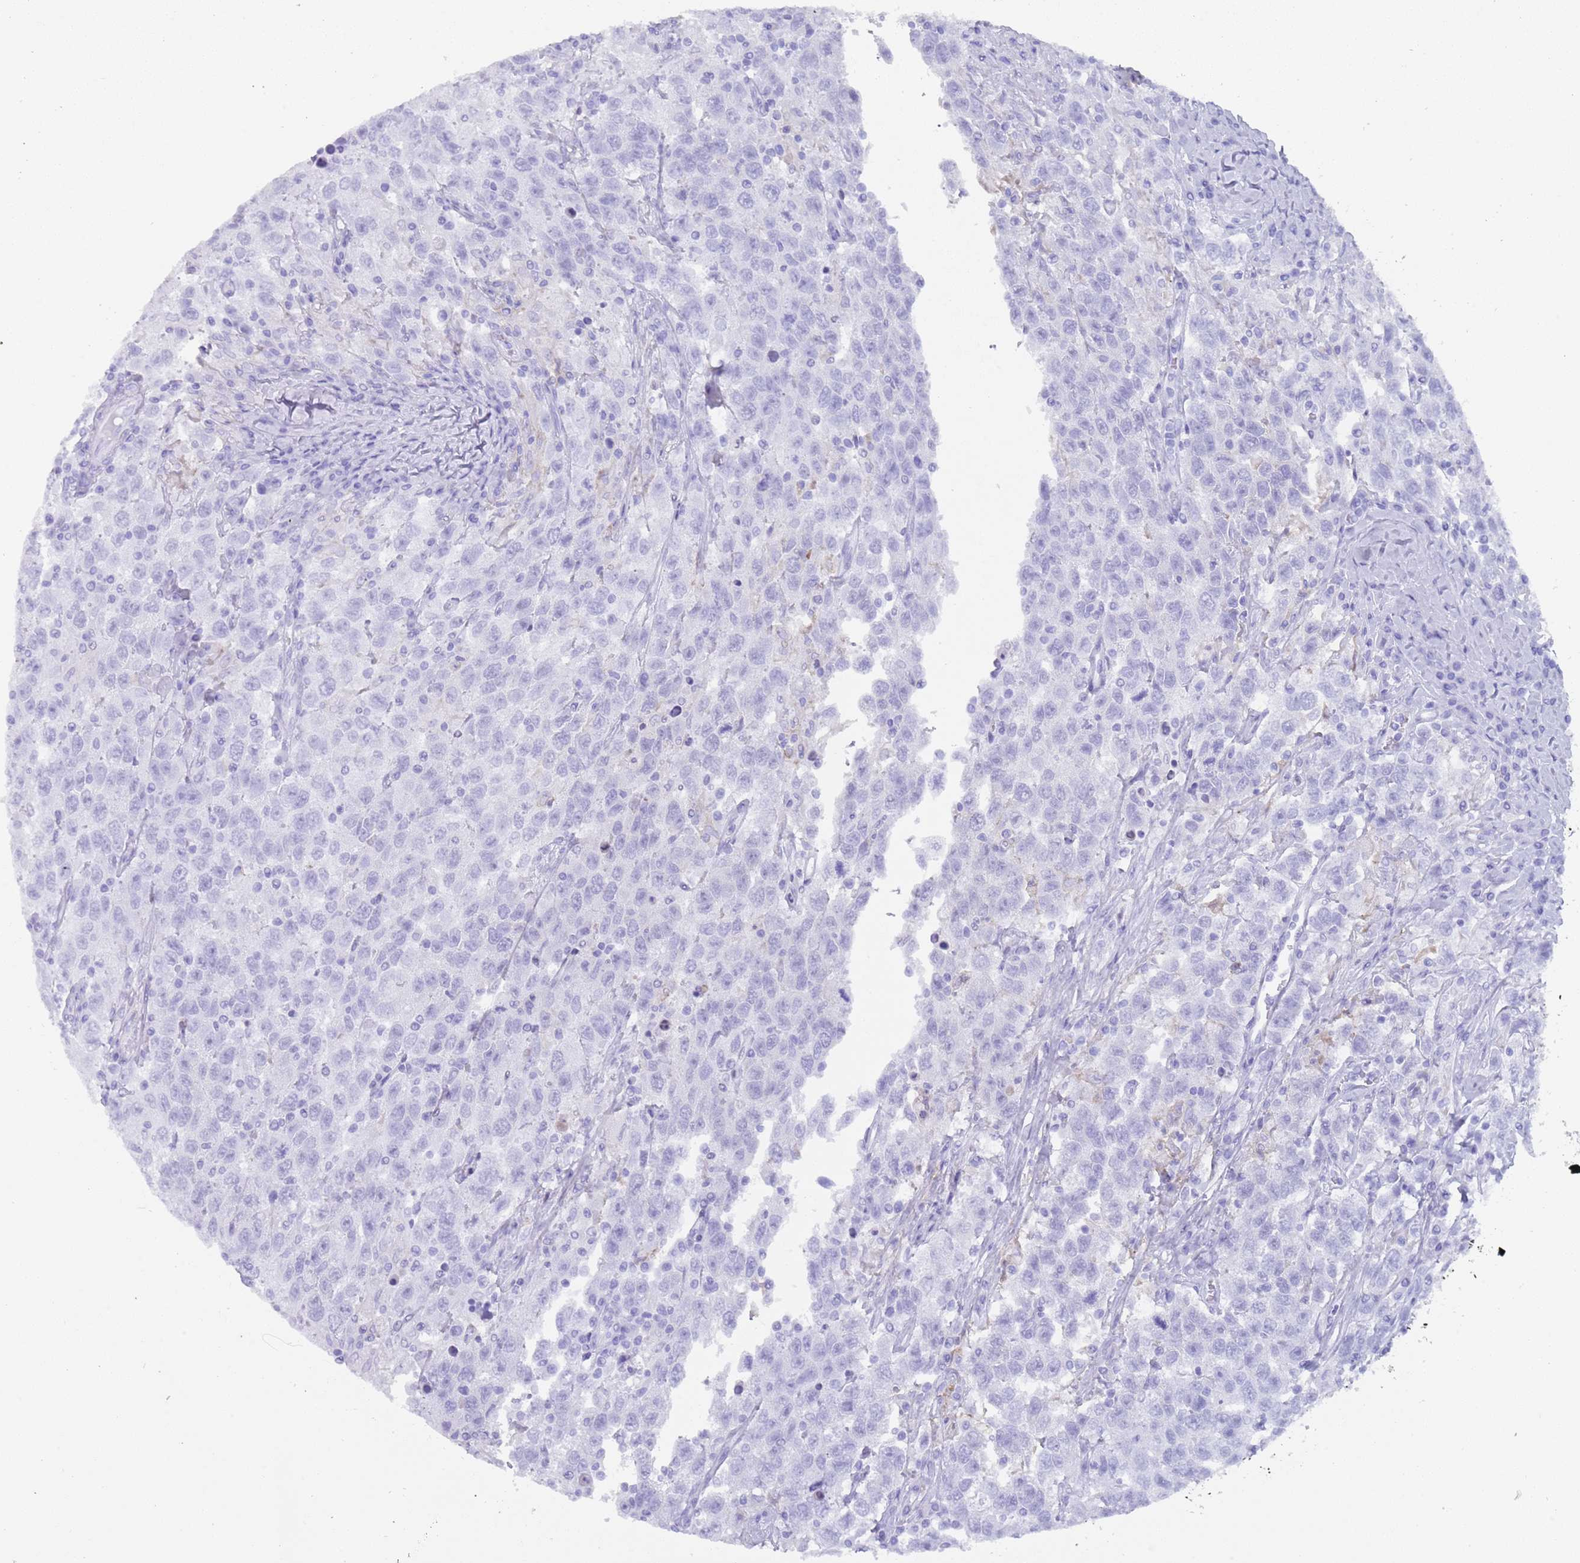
{"staining": {"intensity": "negative", "quantity": "none", "location": "none"}, "tissue": "testis cancer", "cell_type": "Tumor cells", "image_type": "cancer", "snomed": [{"axis": "morphology", "description": "Seminoma, NOS"}, {"axis": "topography", "description": "Testis"}], "caption": "Tumor cells show no significant staining in seminoma (testis). Nuclei are stained in blue.", "gene": "HDAC8", "patient": {"sex": "male", "age": 65}}